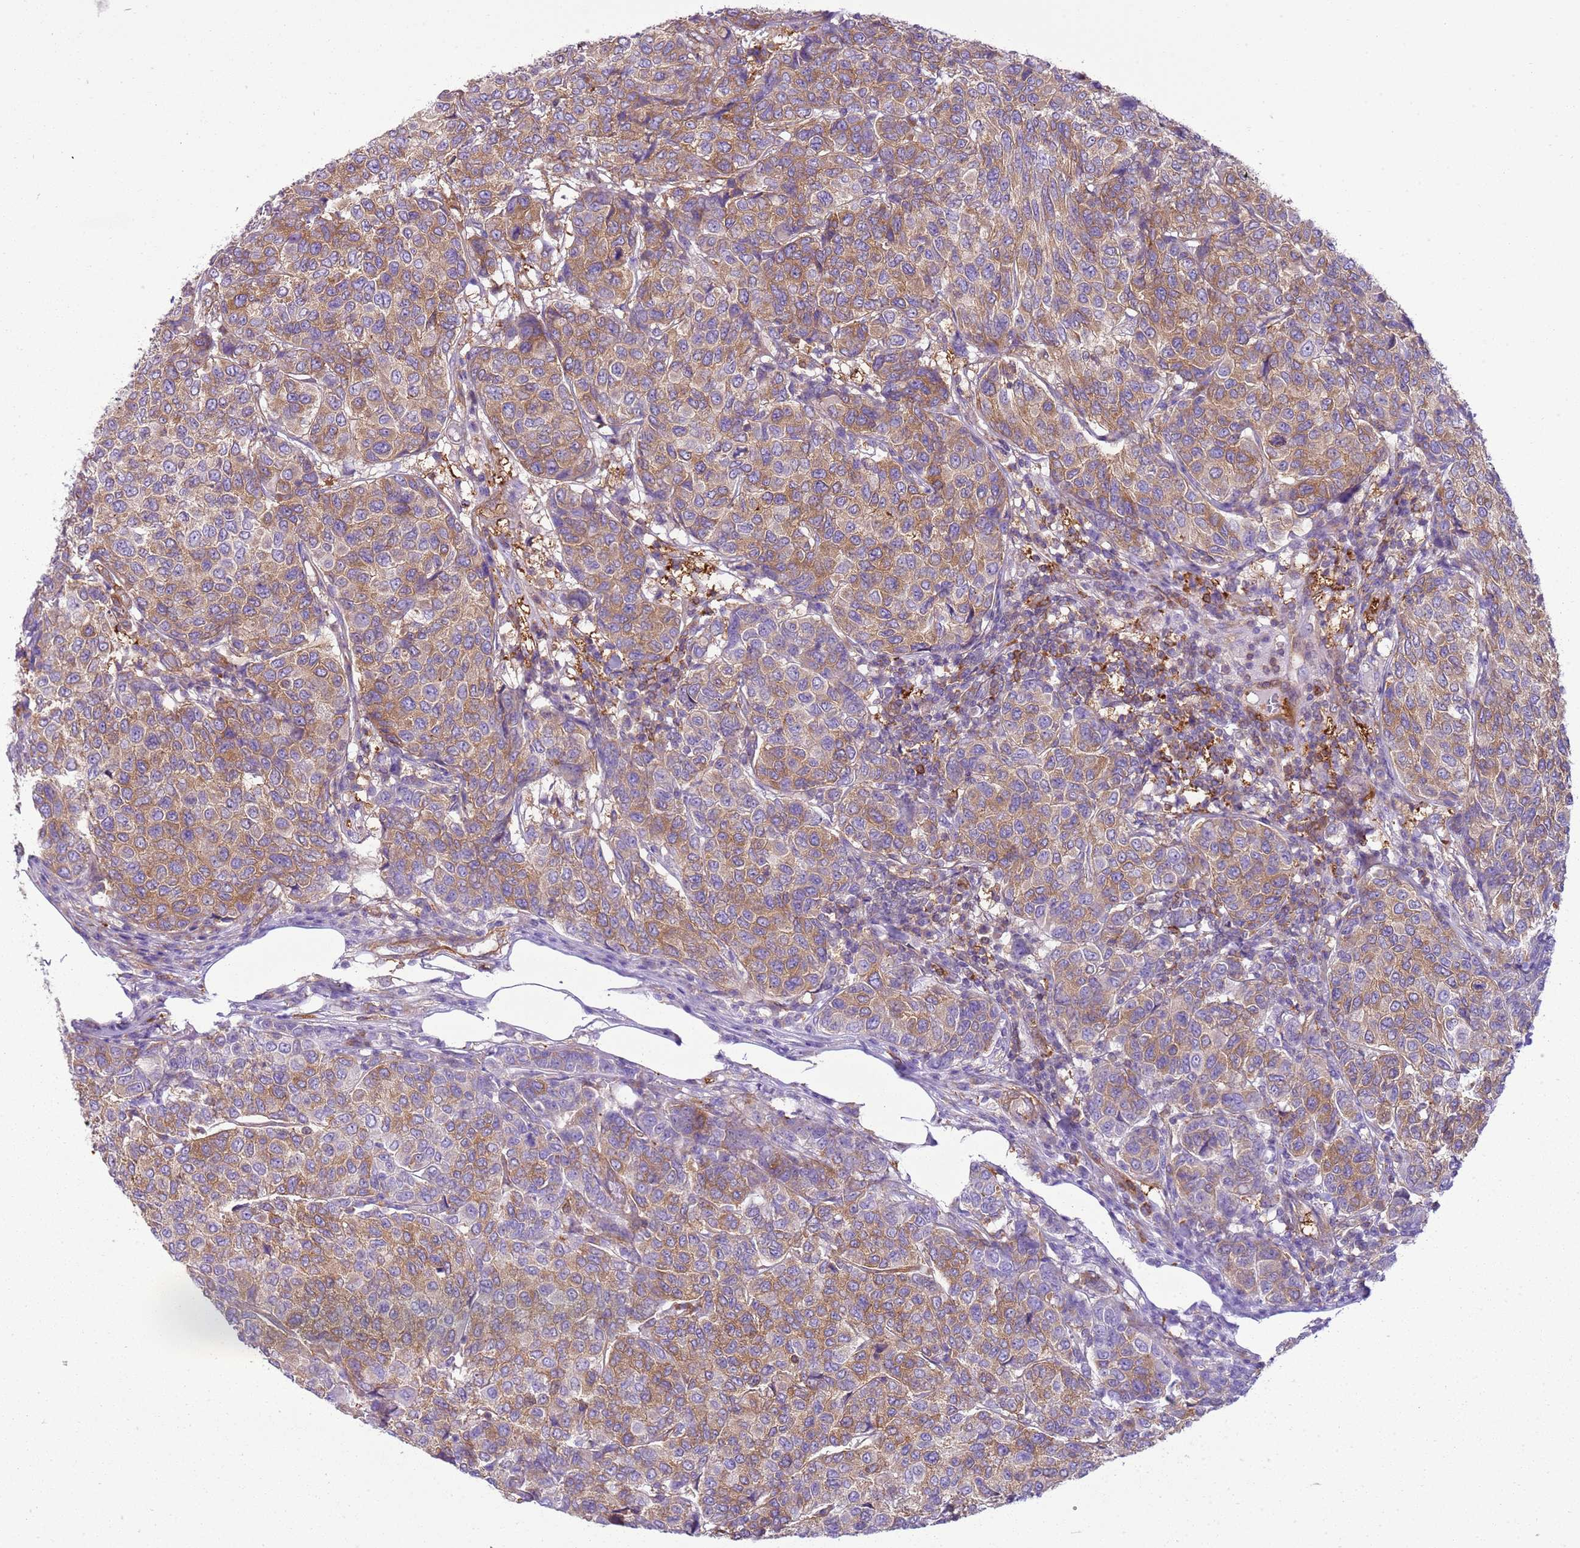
{"staining": {"intensity": "moderate", "quantity": ">75%", "location": "cytoplasmic/membranous"}, "tissue": "breast cancer", "cell_type": "Tumor cells", "image_type": "cancer", "snomed": [{"axis": "morphology", "description": "Duct carcinoma"}, {"axis": "topography", "description": "Breast"}], "caption": "Immunohistochemistry micrograph of human breast cancer (infiltrating ductal carcinoma) stained for a protein (brown), which reveals medium levels of moderate cytoplasmic/membranous positivity in approximately >75% of tumor cells.", "gene": "SNX21", "patient": {"sex": "female", "age": 55}}